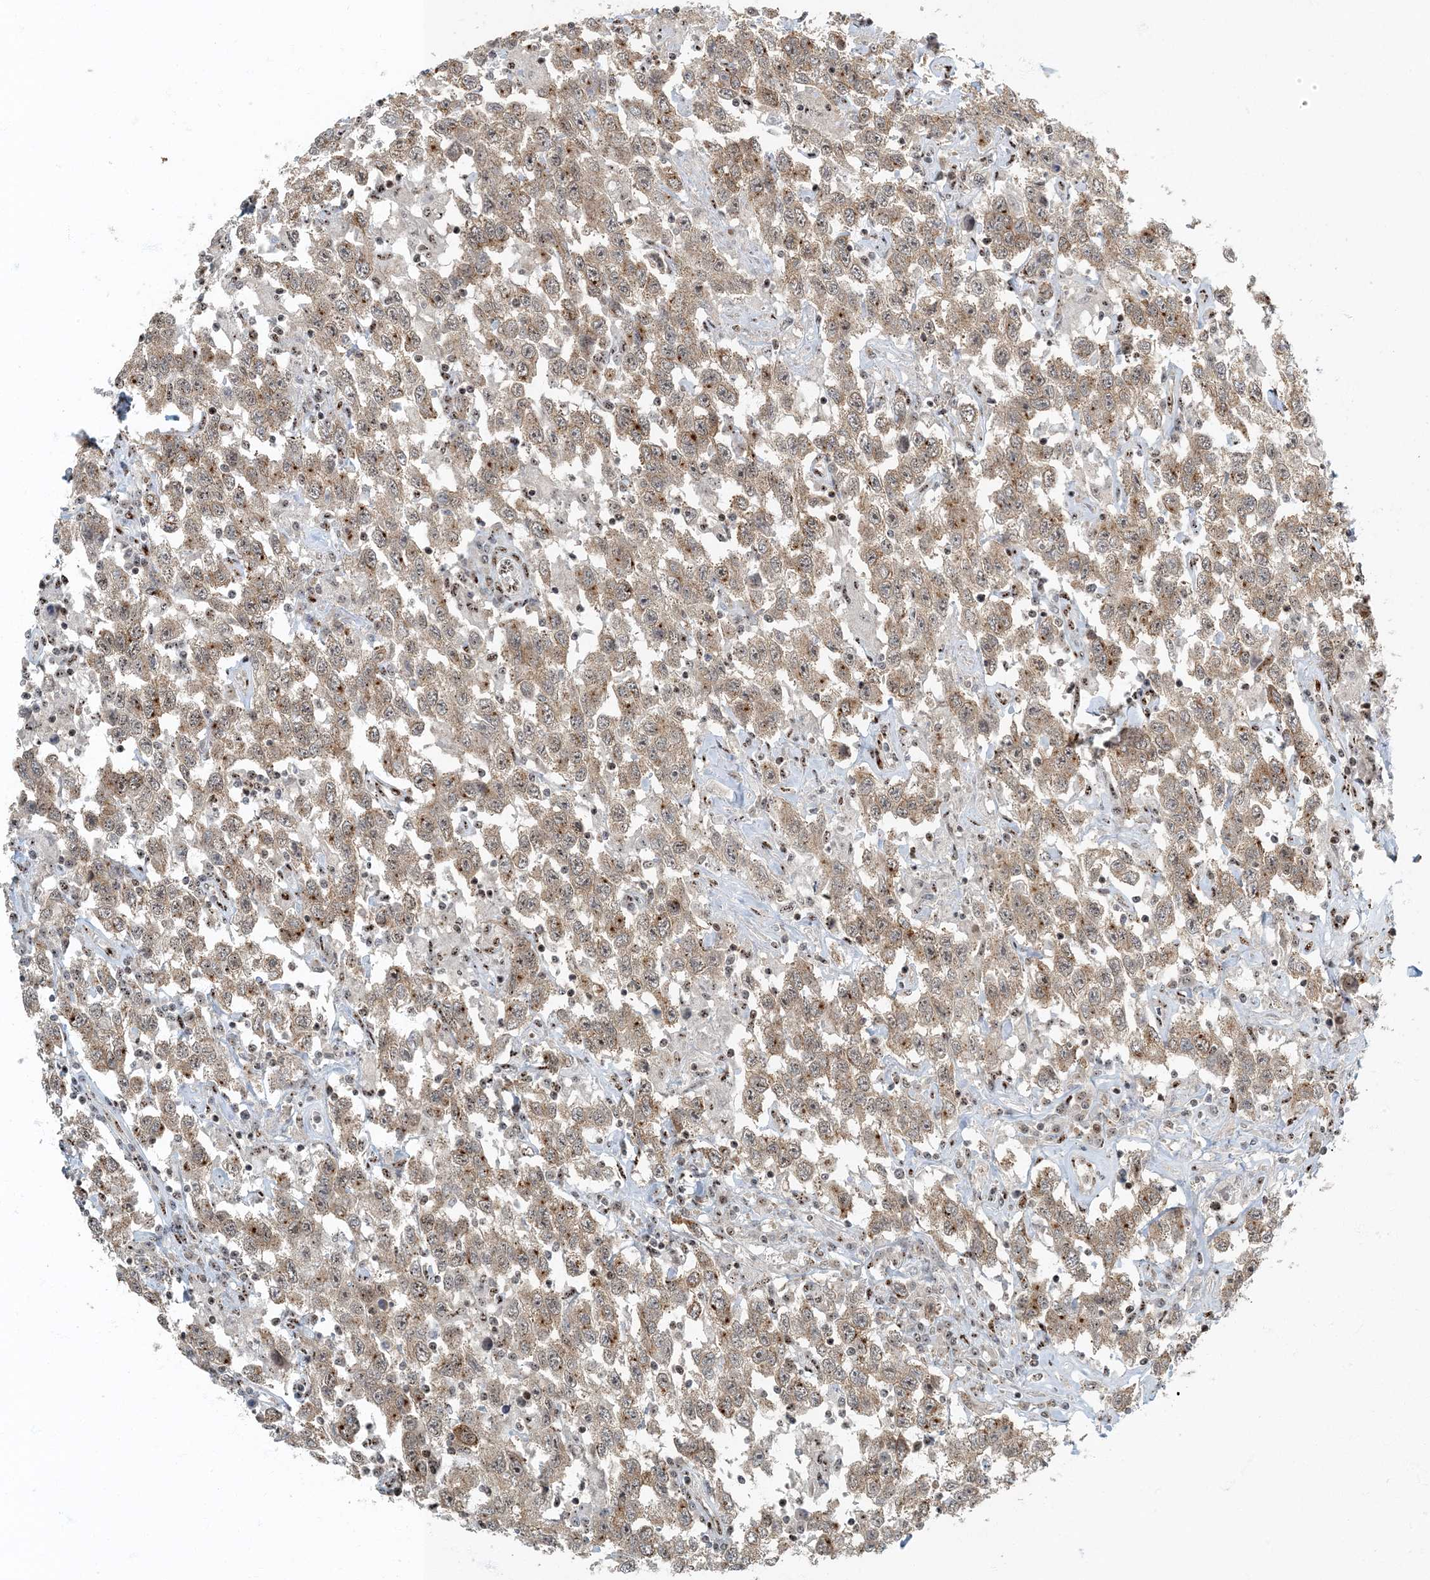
{"staining": {"intensity": "moderate", "quantity": ">75%", "location": "cytoplasmic/membranous"}, "tissue": "testis cancer", "cell_type": "Tumor cells", "image_type": "cancer", "snomed": [{"axis": "morphology", "description": "Seminoma, NOS"}, {"axis": "topography", "description": "Testis"}], "caption": "Testis cancer stained with immunohistochemistry demonstrates moderate cytoplasmic/membranous staining in about >75% of tumor cells.", "gene": "MBD1", "patient": {"sex": "male", "age": 41}}